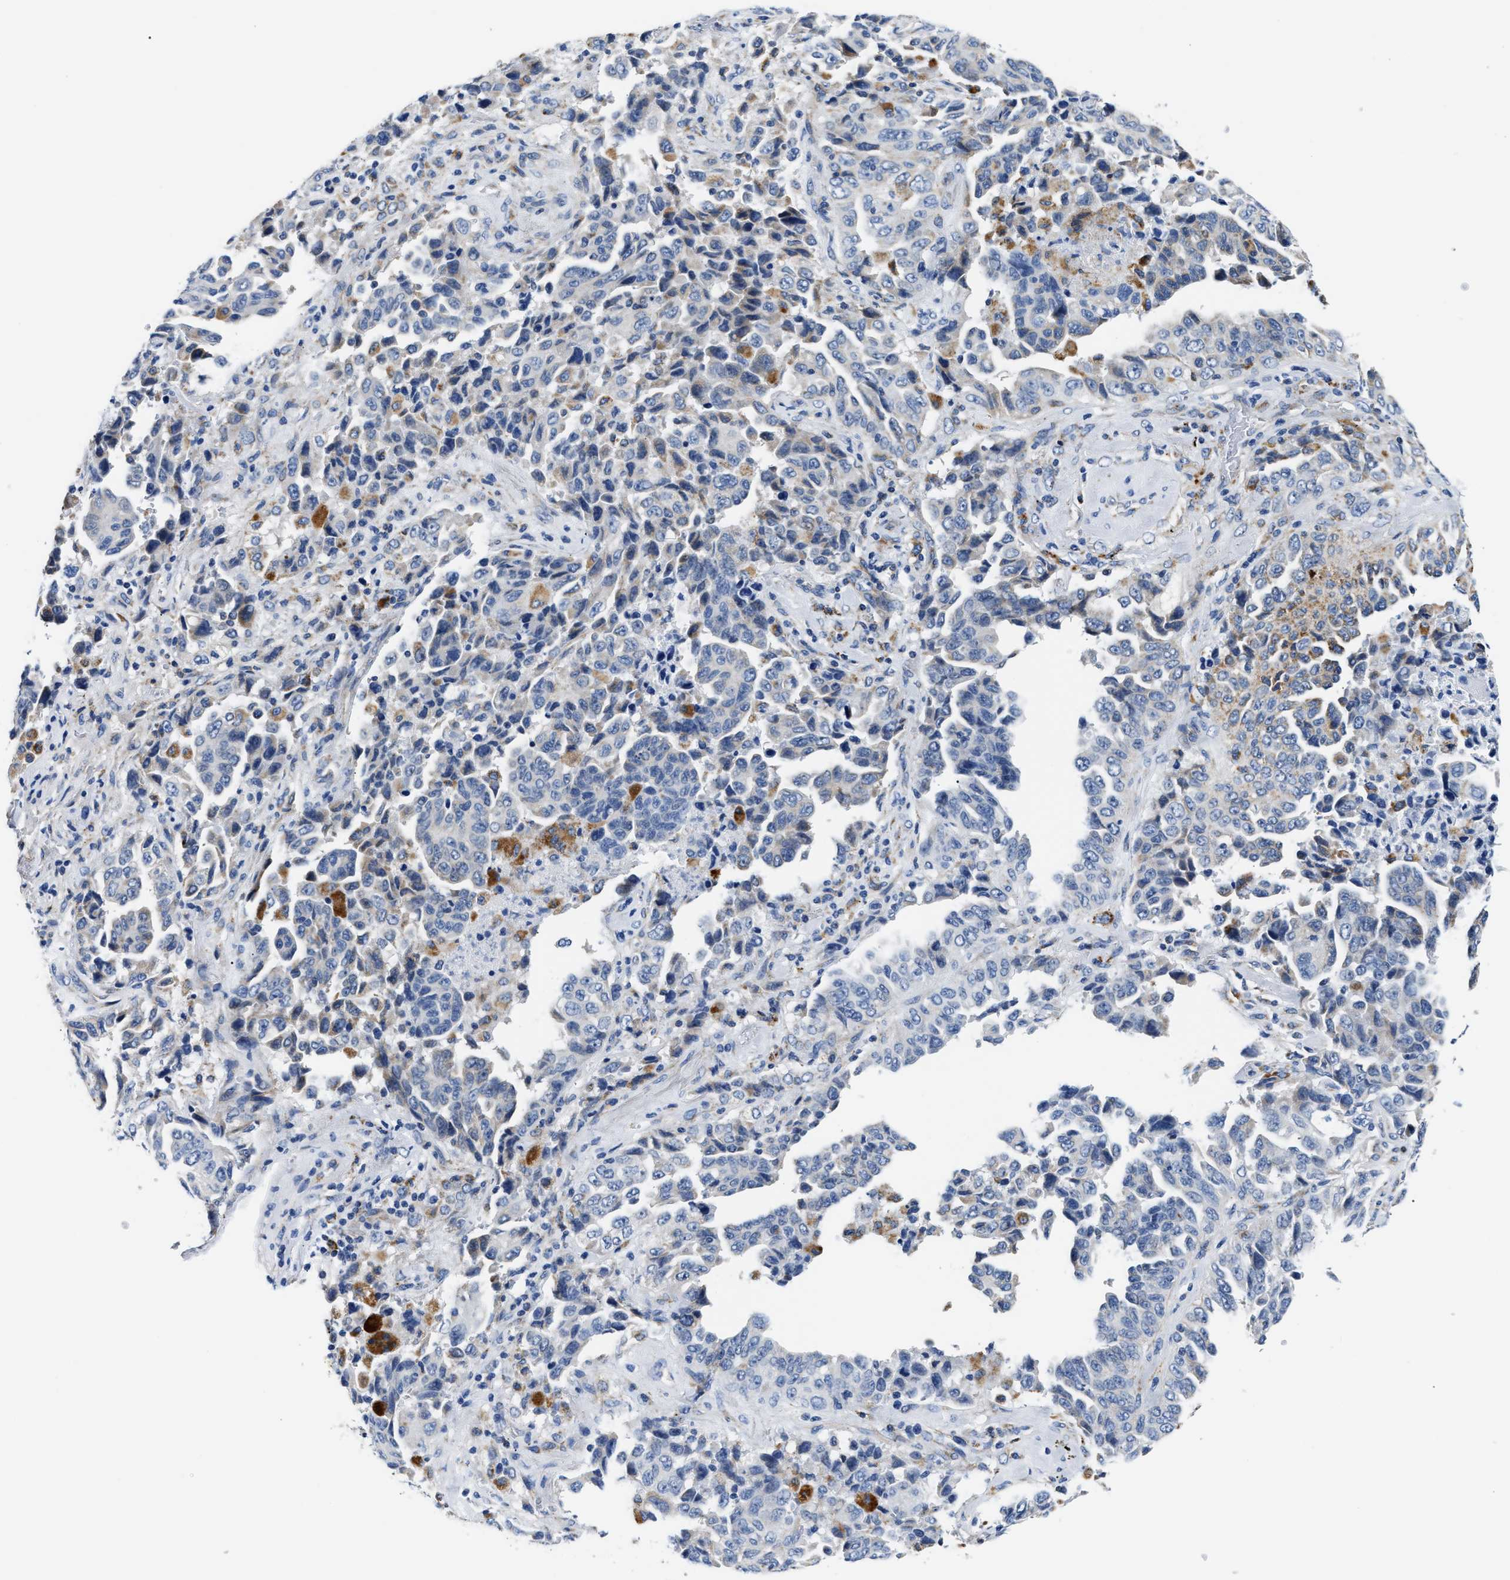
{"staining": {"intensity": "negative", "quantity": "none", "location": "none"}, "tissue": "lung cancer", "cell_type": "Tumor cells", "image_type": "cancer", "snomed": [{"axis": "morphology", "description": "Adenocarcinoma, NOS"}, {"axis": "topography", "description": "Lung"}], "caption": "Immunohistochemistry (IHC) micrograph of human lung cancer (adenocarcinoma) stained for a protein (brown), which displays no staining in tumor cells. The staining was performed using DAB to visualize the protein expression in brown, while the nuclei were stained in blue with hematoxylin (Magnification: 20x).", "gene": "ACADVL", "patient": {"sex": "female", "age": 51}}